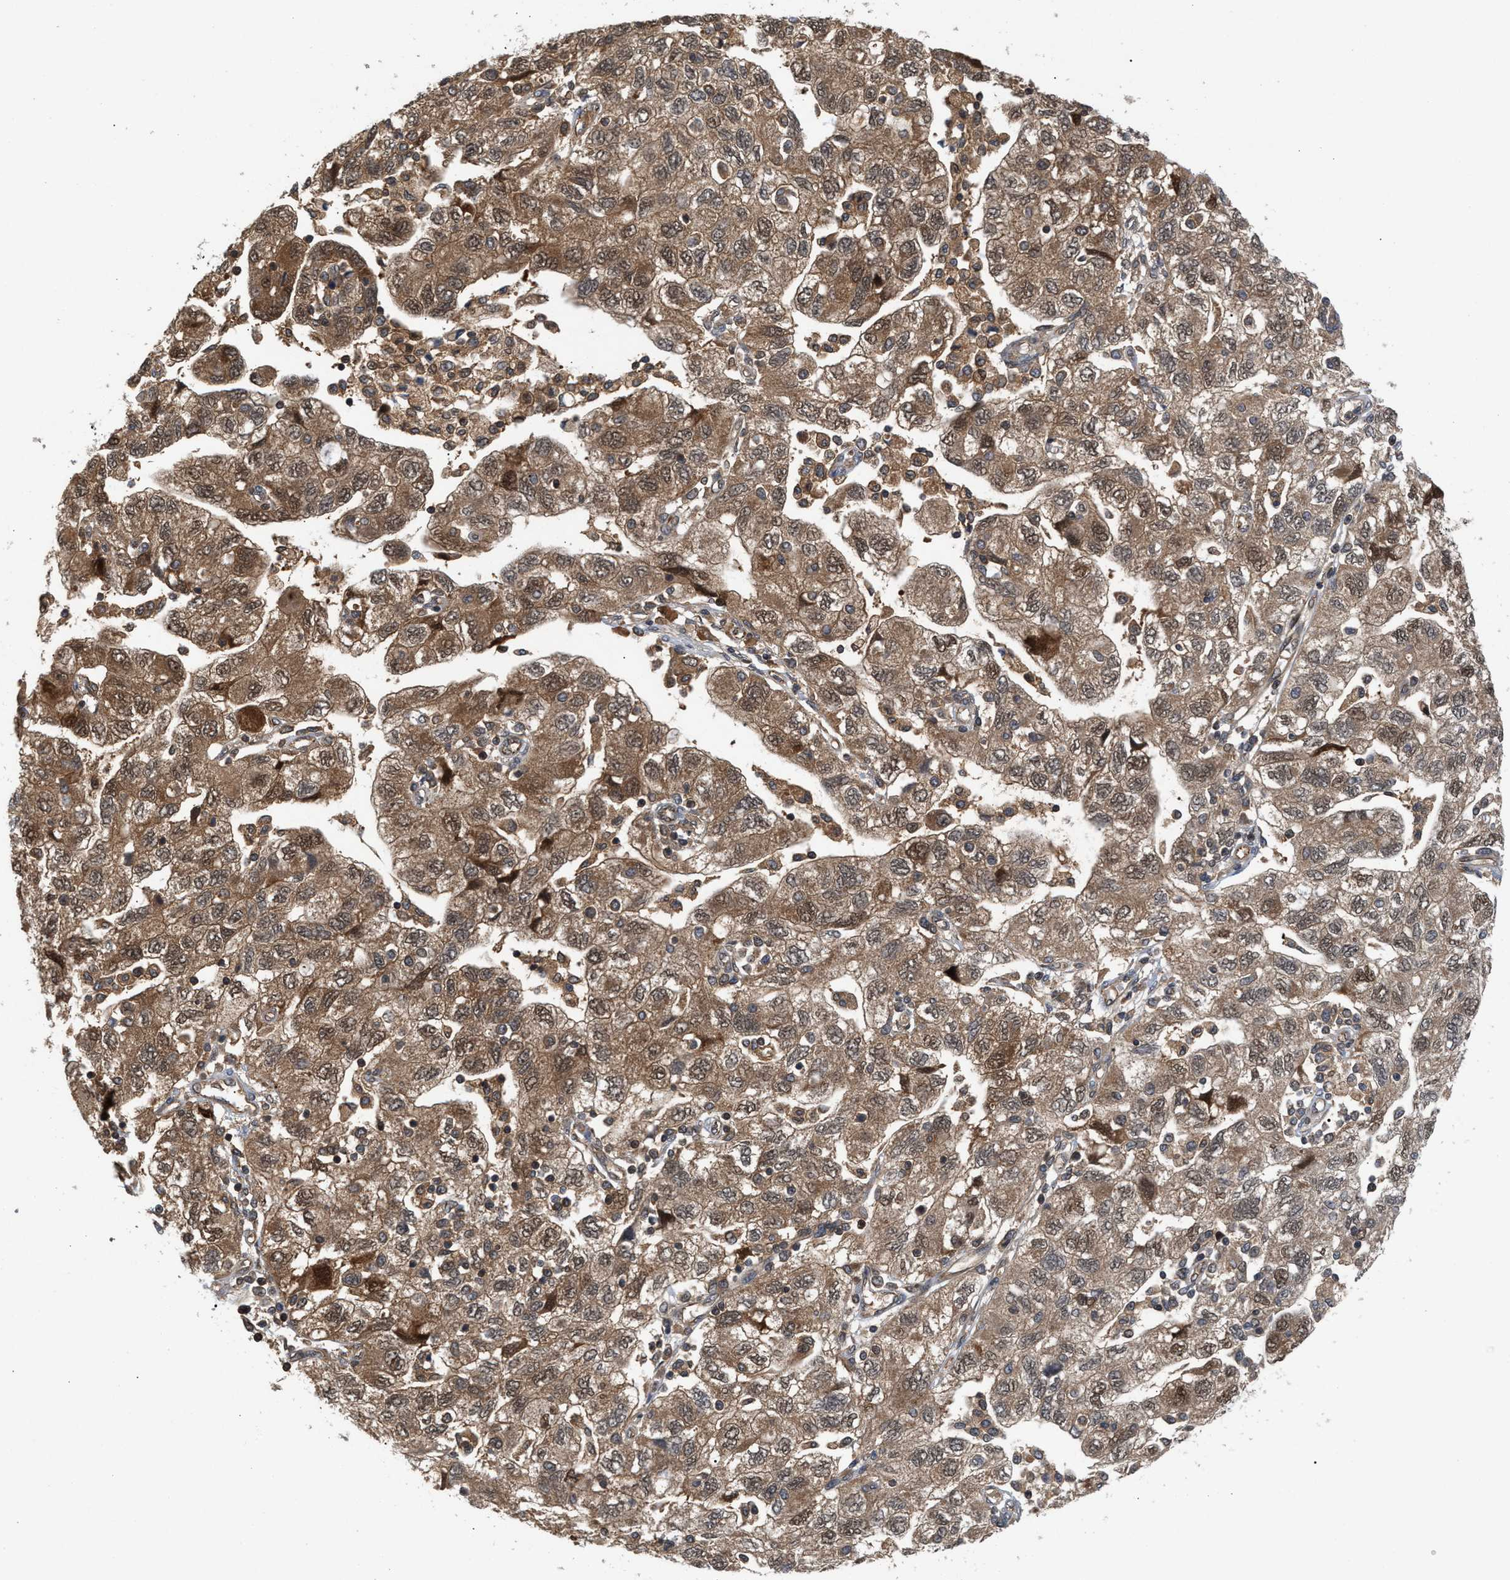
{"staining": {"intensity": "strong", "quantity": ">75%", "location": "cytoplasmic/membranous,nuclear"}, "tissue": "ovarian cancer", "cell_type": "Tumor cells", "image_type": "cancer", "snomed": [{"axis": "morphology", "description": "Carcinoma, NOS"}, {"axis": "morphology", "description": "Cystadenocarcinoma, serous, NOS"}, {"axis": "topography", "description": "Ovary"}], "caption": "Tumor cells display strong cytoplasmic/membranous and nuclear positivity in about >75% of cells in ovarian cancer (carcinoma).", "gene": "GLOD4", "patient": {"sex": "female", "age": 69}}